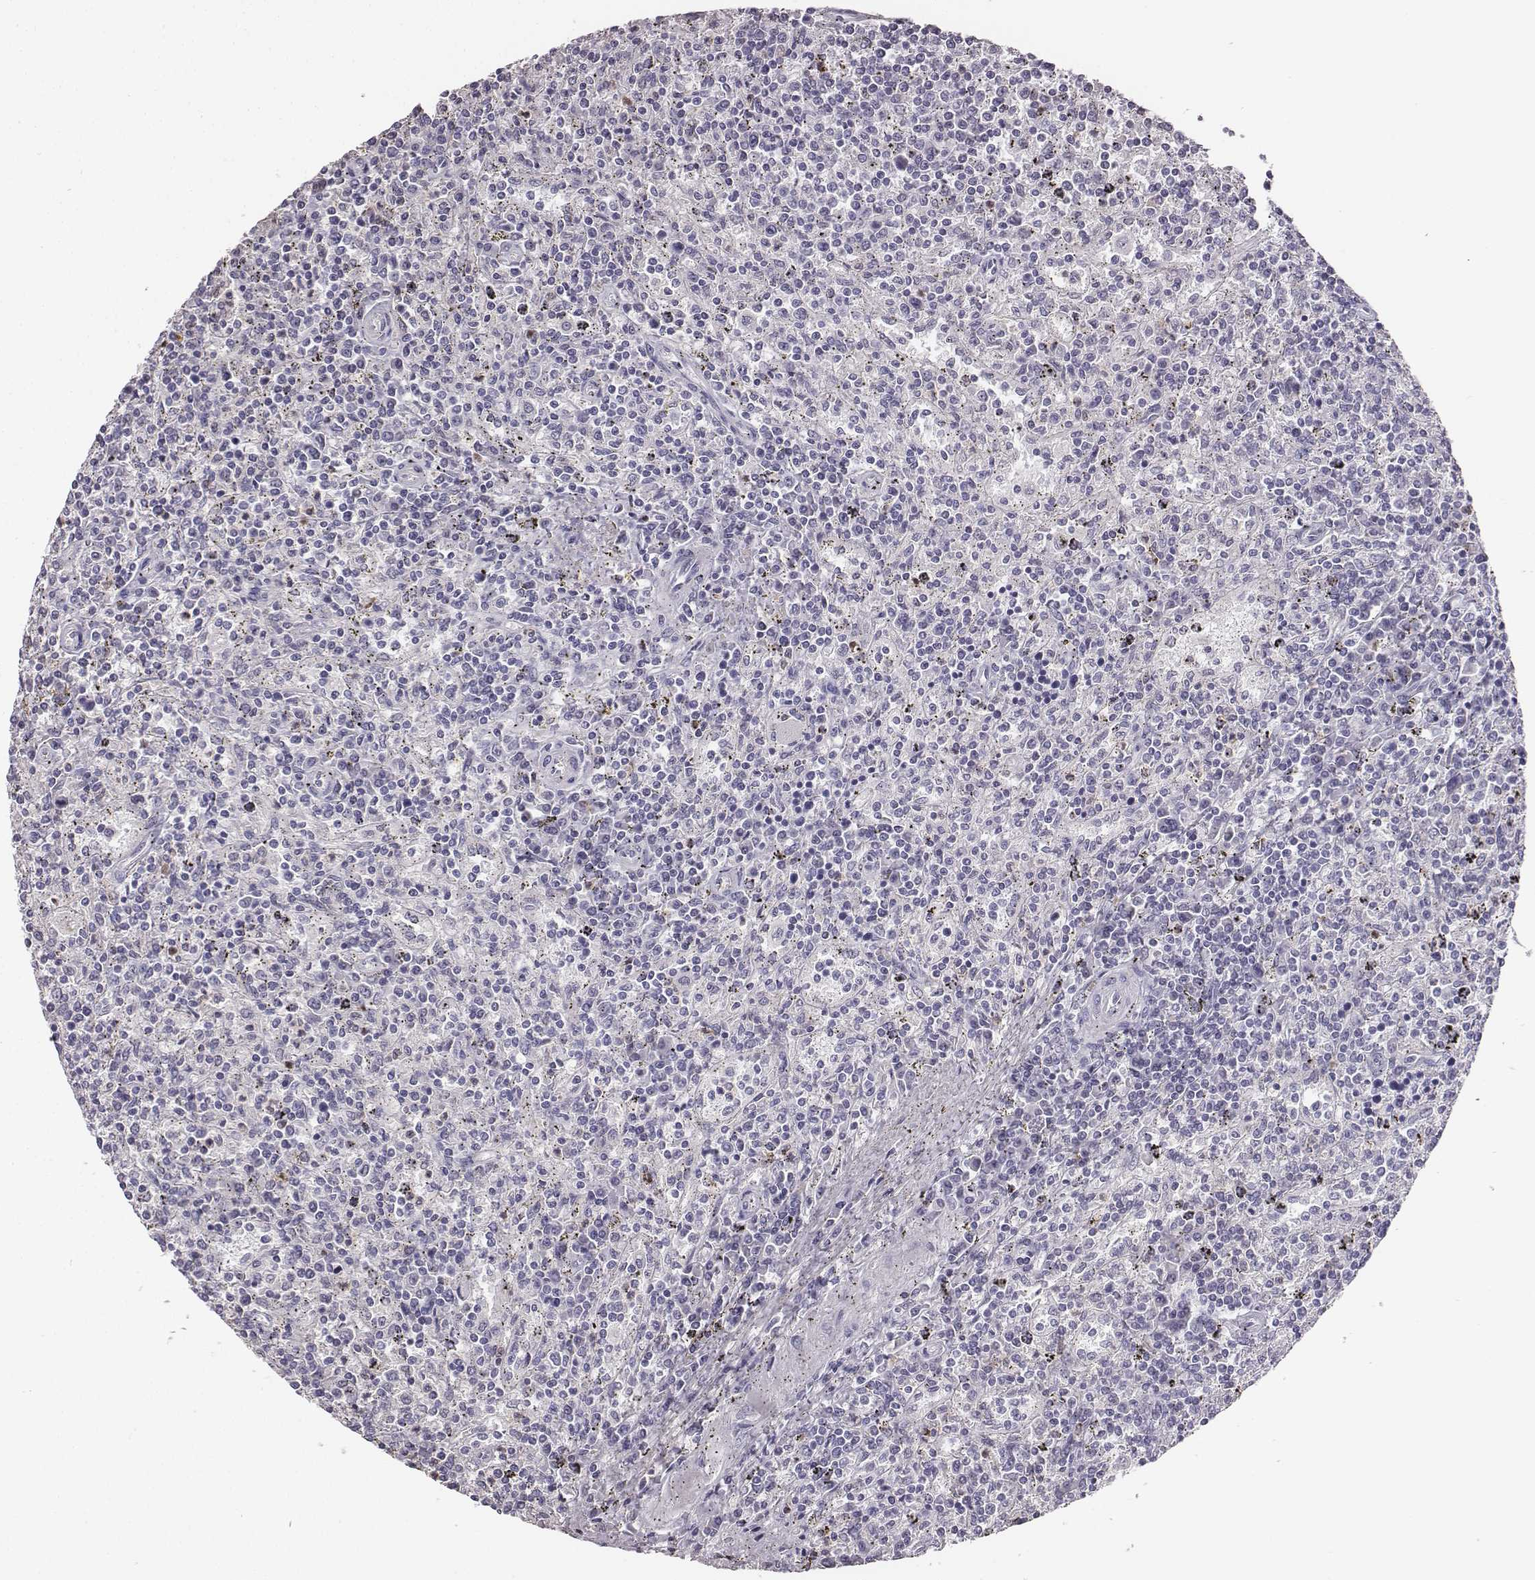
{"staining": {"intensity": "negative", "quantity": "none", "location": "none"}, "tissue": "lymphoma", "cell_type": "Tumor cells", "image_type": "cancer", "snomed": [{"axis": "morphology", "description": "Malignant lymphoma, non-Hodgkin's type, Low grade"}, {"axis": "topography", "description": "Spleen"}], "caption": "Immunohistochemistry (IHC) histopathology image of neoplastic tissue: malignant lymphoma, non-Hodgkin's type (low-grade) stained with DAB (3,3'-diaminobenzidine) demonstrates no significant protein positivity in tumor cells.", "gene": "ADAM7", "patient": {"sex": "male", "age": 62}}